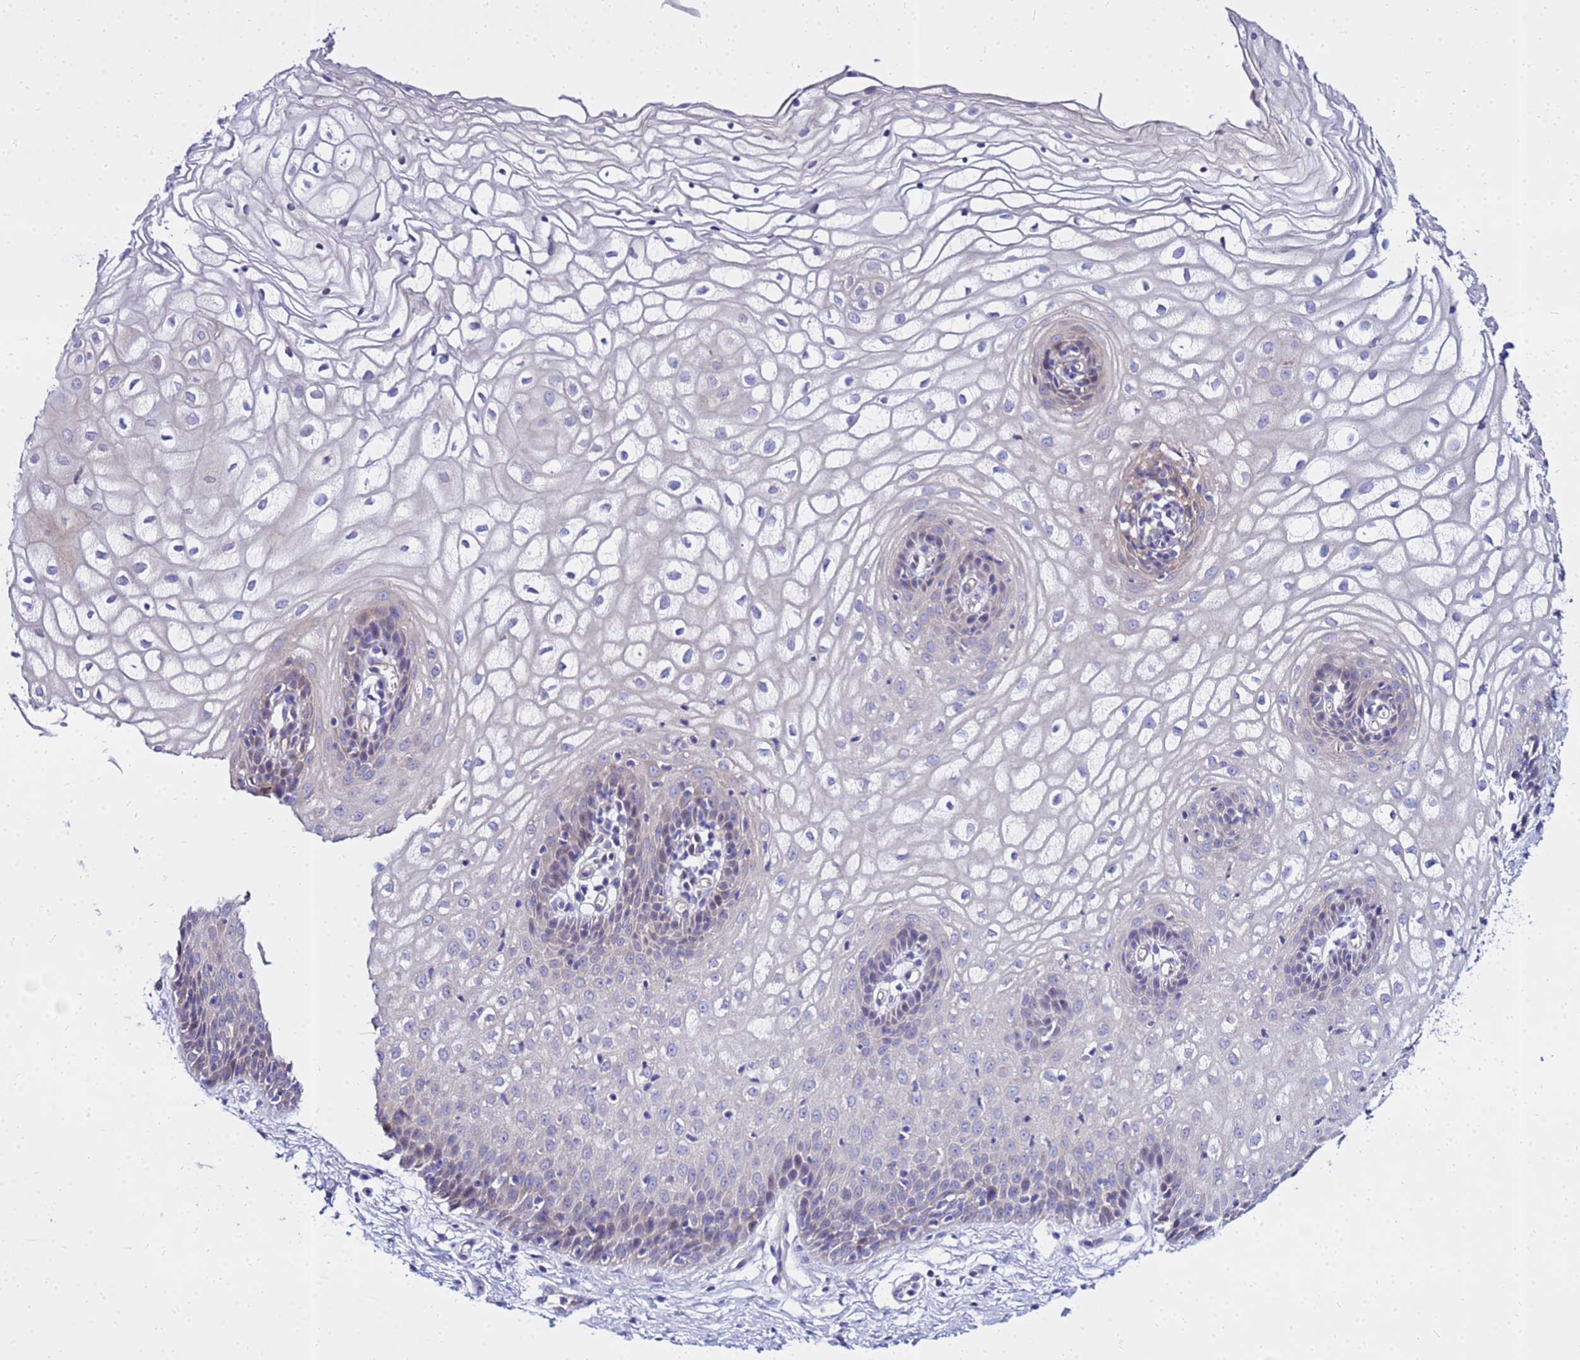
{"staining": {"intensity": "negative", "quantity": "none", "location": "none"}, "tissue": "vagina", "cell_type": "Squamous epithelial cells", "image_type": "normal", "snomed": [{"axis": "morphology", "description": "Normal tissue, NOS"}, {"axis": "topography", "description": "Vagina"}], "caption": "This is a histopathology image of immunohistochemistry (IHC) staining of benign vagina, which shows no expression in squamous epithelial cells.", "gene": "HERC5", "patient": {"sex": "female", "age": 34}}